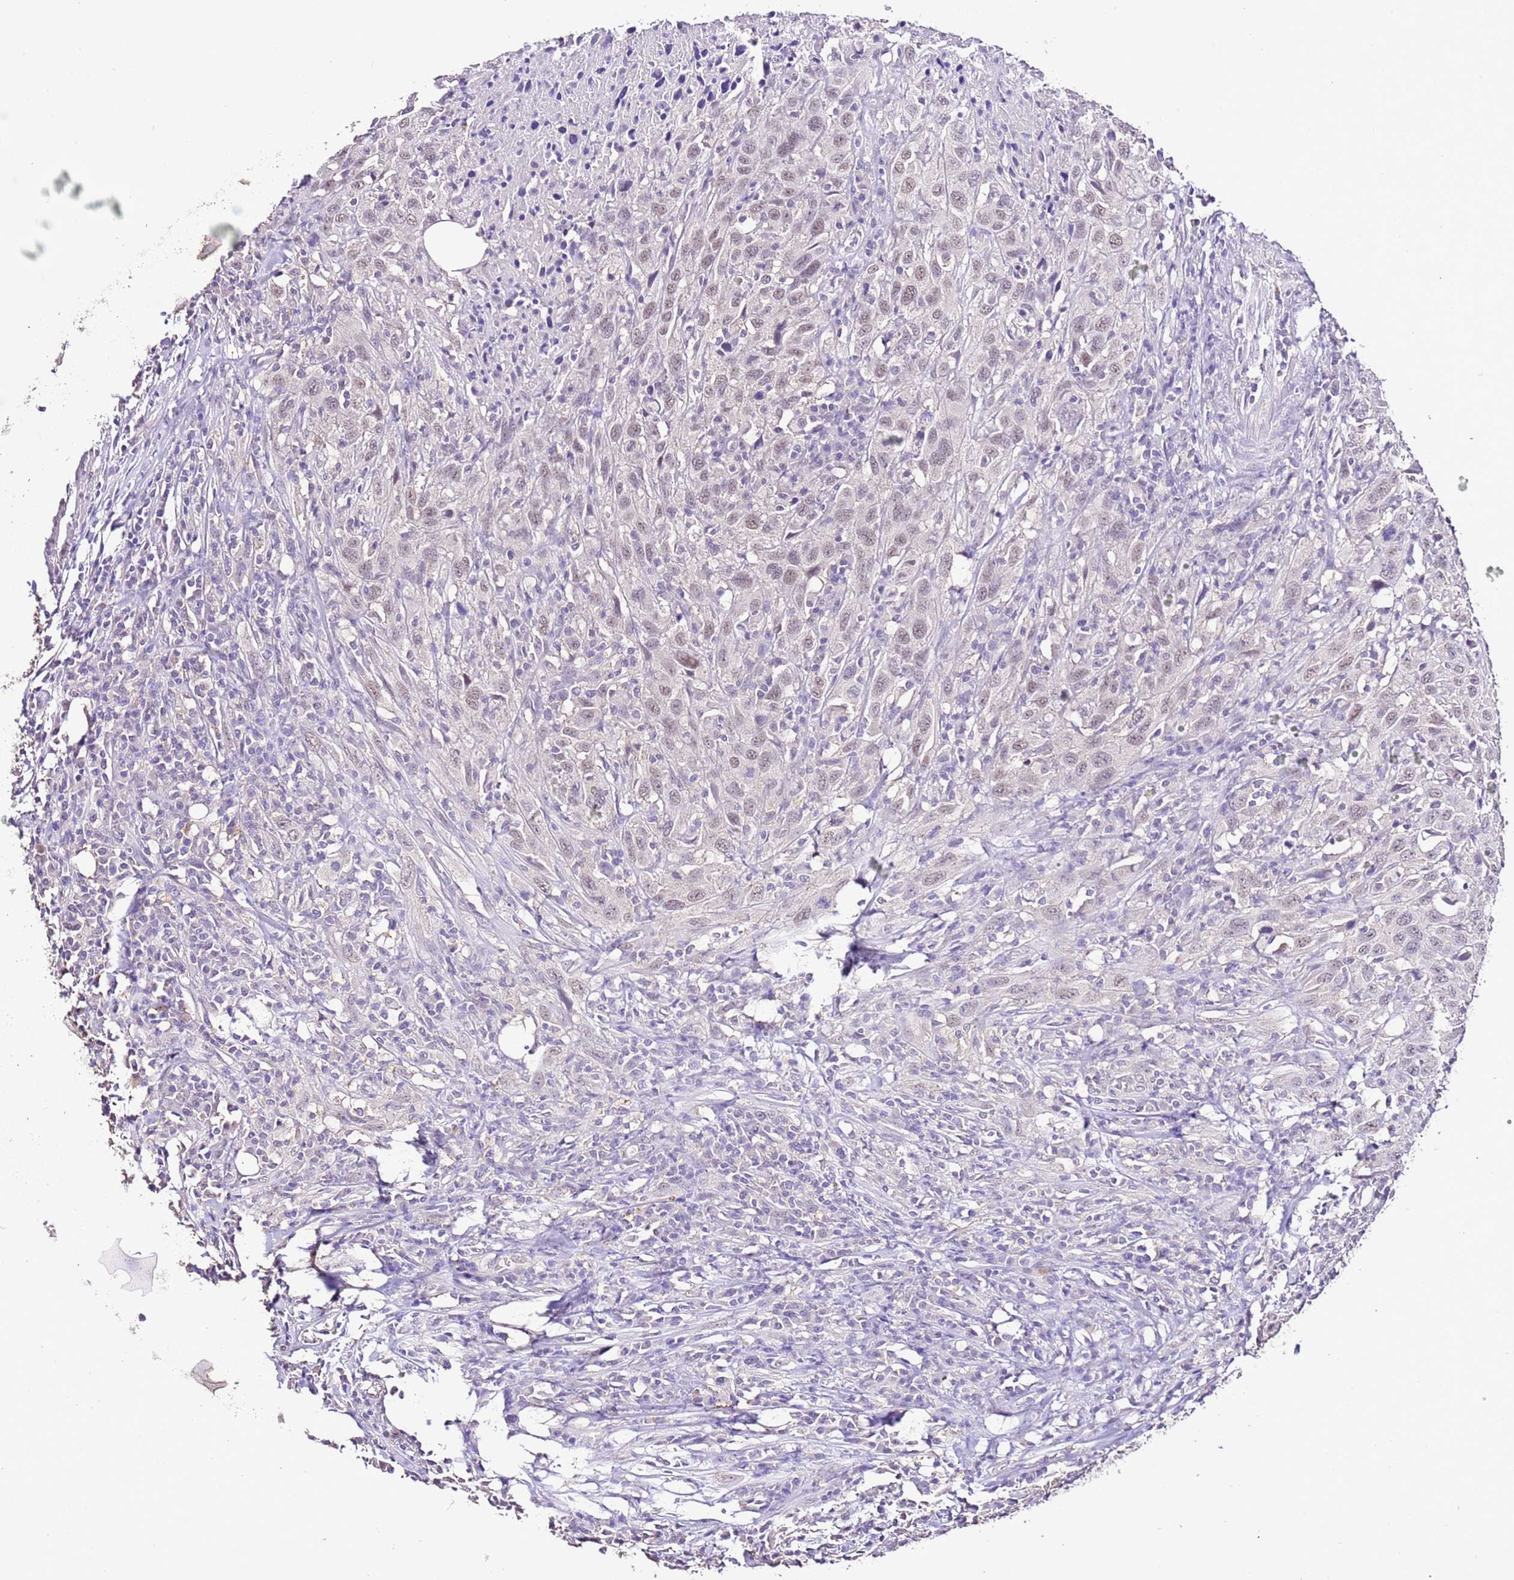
{"staining": {"intensity": "moderate", "quantity": ">75%", "location": "nuclear"}, "tissue": "urothelial cancer", "cell_type": "Tumor cells", "image_type": "cancer", "snomed": [{"axis": "morphology", "description": "Urothelial carcinoma, High grade"}, {"axis": "topography", "description": "Urinary bladder"}], "caption": "Urothelial carcinoma (high-grade) was stained to show a protein in brown. There is medium levels of moderate nuclear positivity in about >75% of tumor cells. The protein is stained brown, and the nuclei are stained in blue (DAB (3,3'-diaminobenzidine) IHC with brightfield microscopy, high magnification).", "gene": "IZUMO4", "patient": {"sex": "male", "age": 61}}